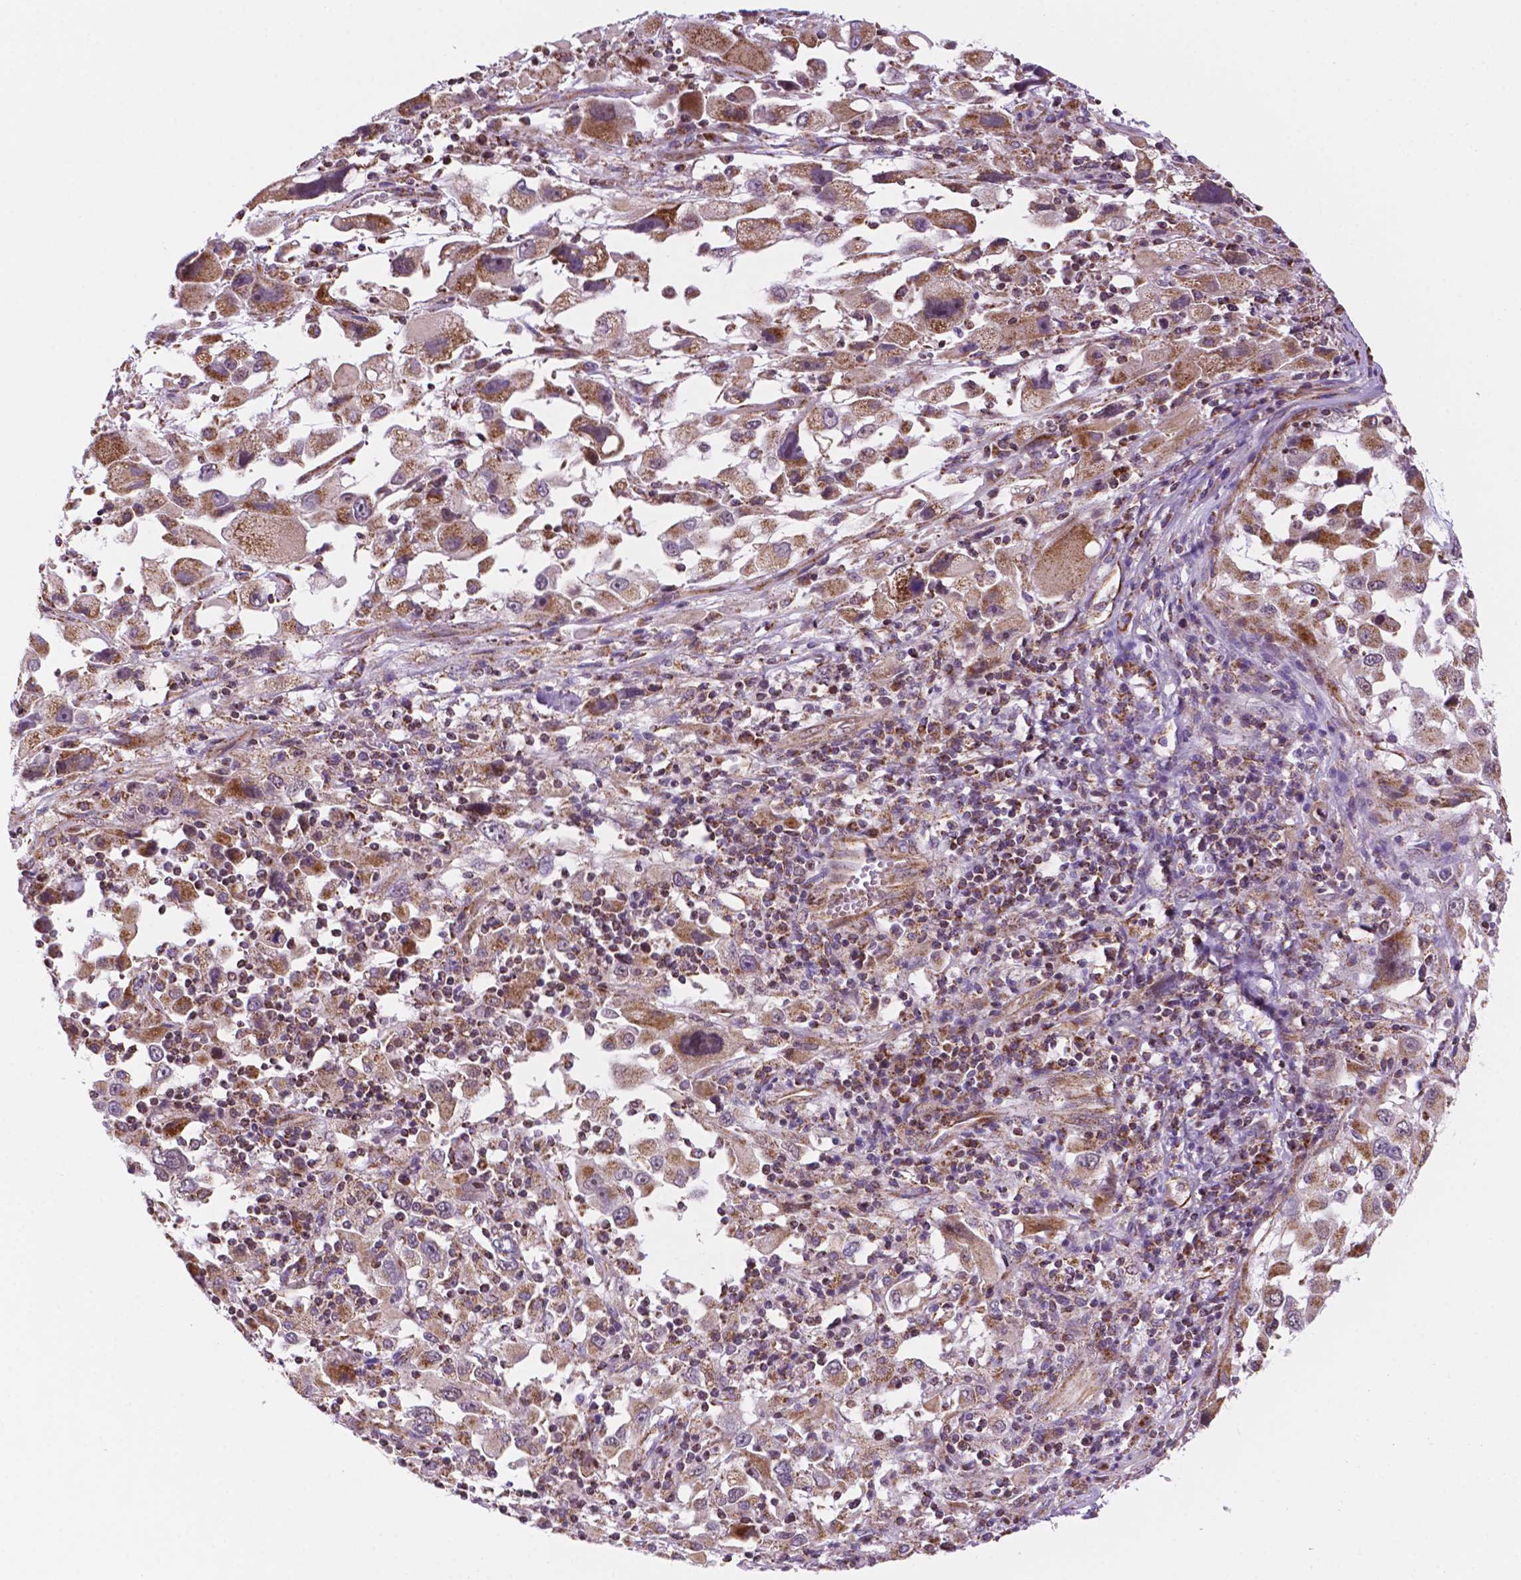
{"staining": {"intensity": "moderate", "quantity": ">75%", "location": "cytoplasmic/membranous"}, "tissue": "melanoma", "cell_type": "Tumor cells", "image_type": "cancer", "snomed": [{"axis": "morphology", "description": "Malignant melanoma, Metastatic site"}, {"axis": "topography", "description": "Soft tissue"}], "caption": "The photomicrograph shows staining of melanoma, revealing moderate cytoplasmic/membranous protein expression (brown color) within tumor cells.", "gene": "GEMIN4", "patient": {"sex": "male", "age": 50}}